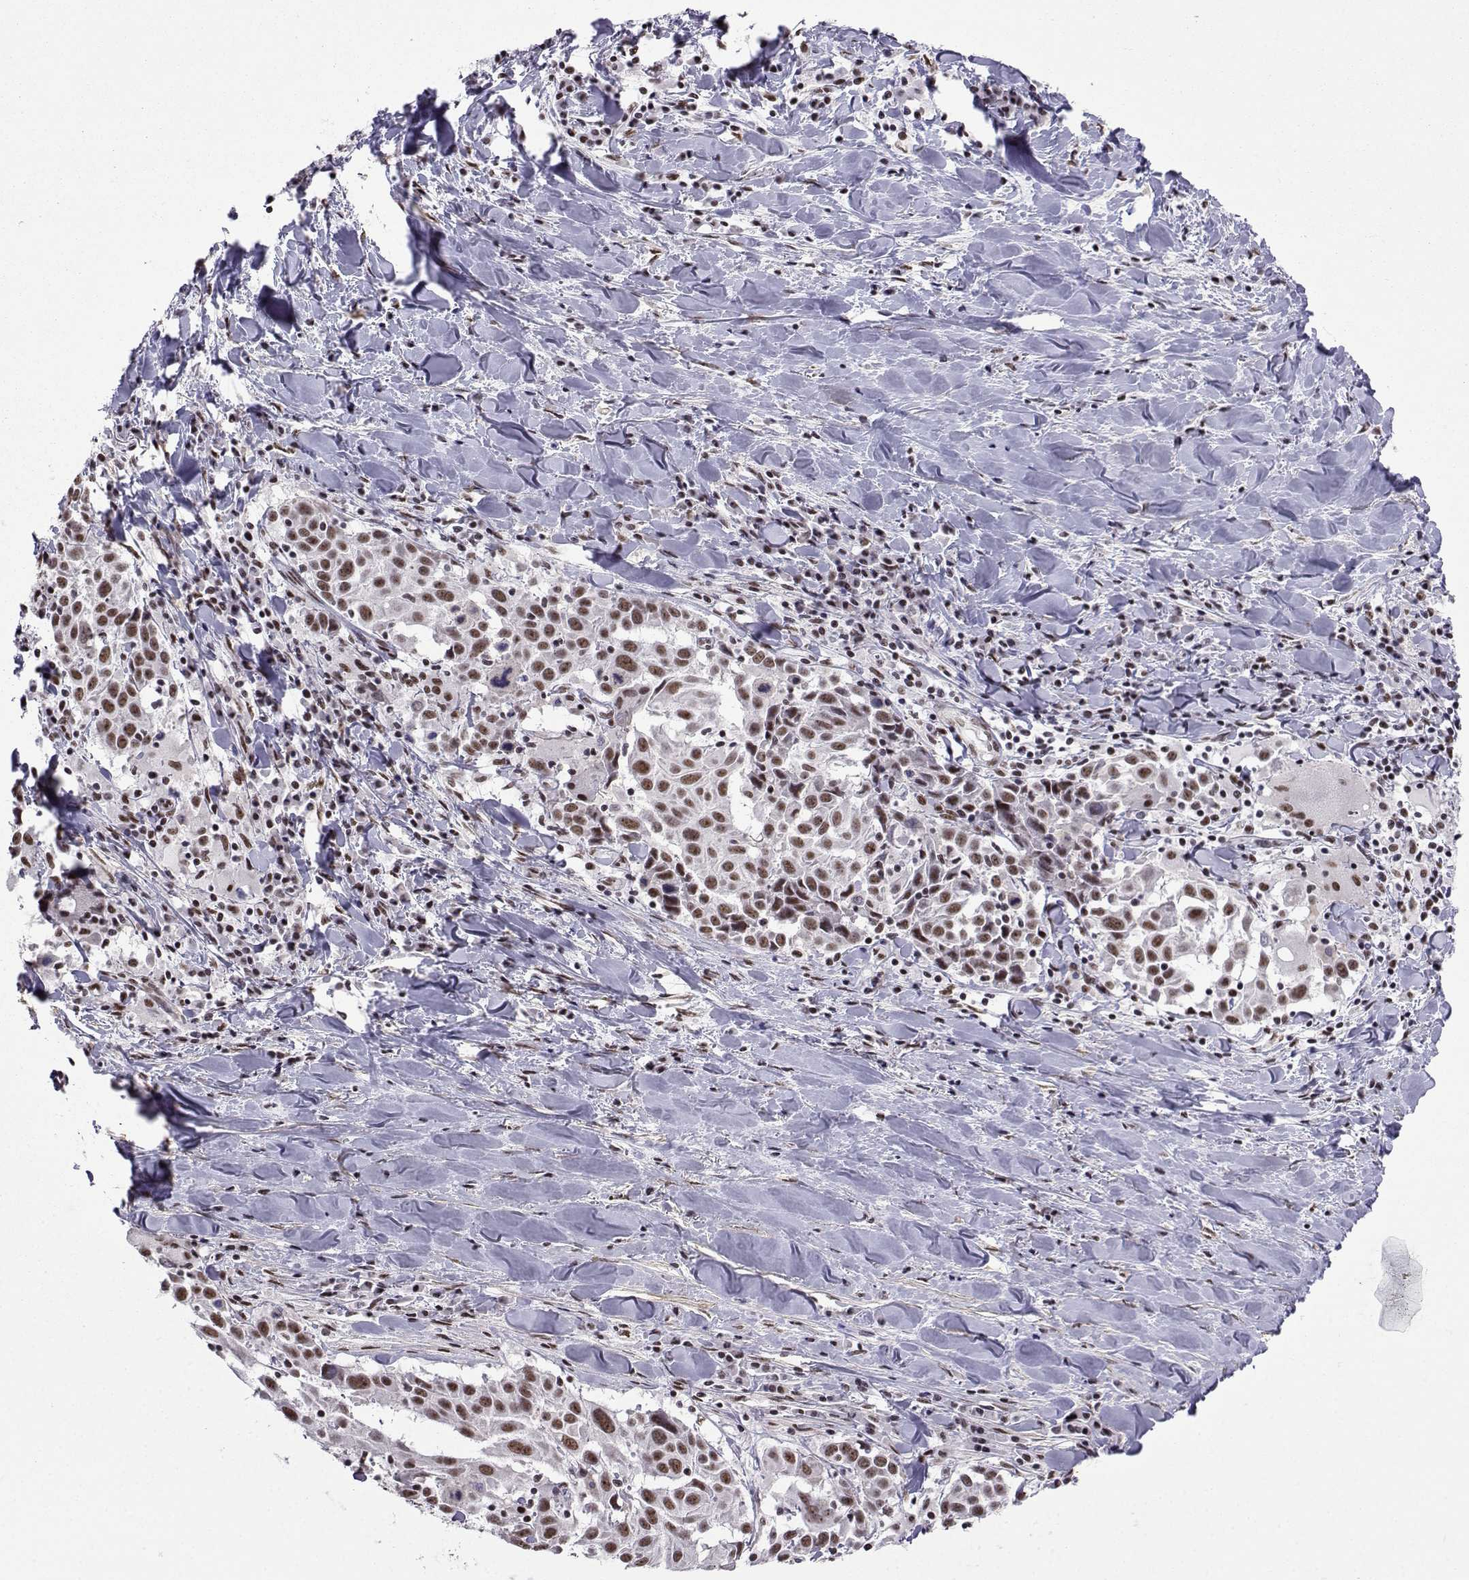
{"staining": {"intensity": "weak", "quantity": ">75%", "location": "nuclear"}, "tissue": "lung cancer", "cell_type": "Tumor cells", "image_type": "cancer", "snomed": [{"axis": "morphology", "description": "Squamous cell carcinoma, NOS"}, {"axis": "topography", "description": "Lung"}], "caption": "Squamous cell carcinoma (lung) stained with DAB immunohistochemistry exhibits low levels of weak nuclear expression in about >75% of tumor cells.", "gene": "CCNK", "patient": {"sex": "male", "age": 57}}